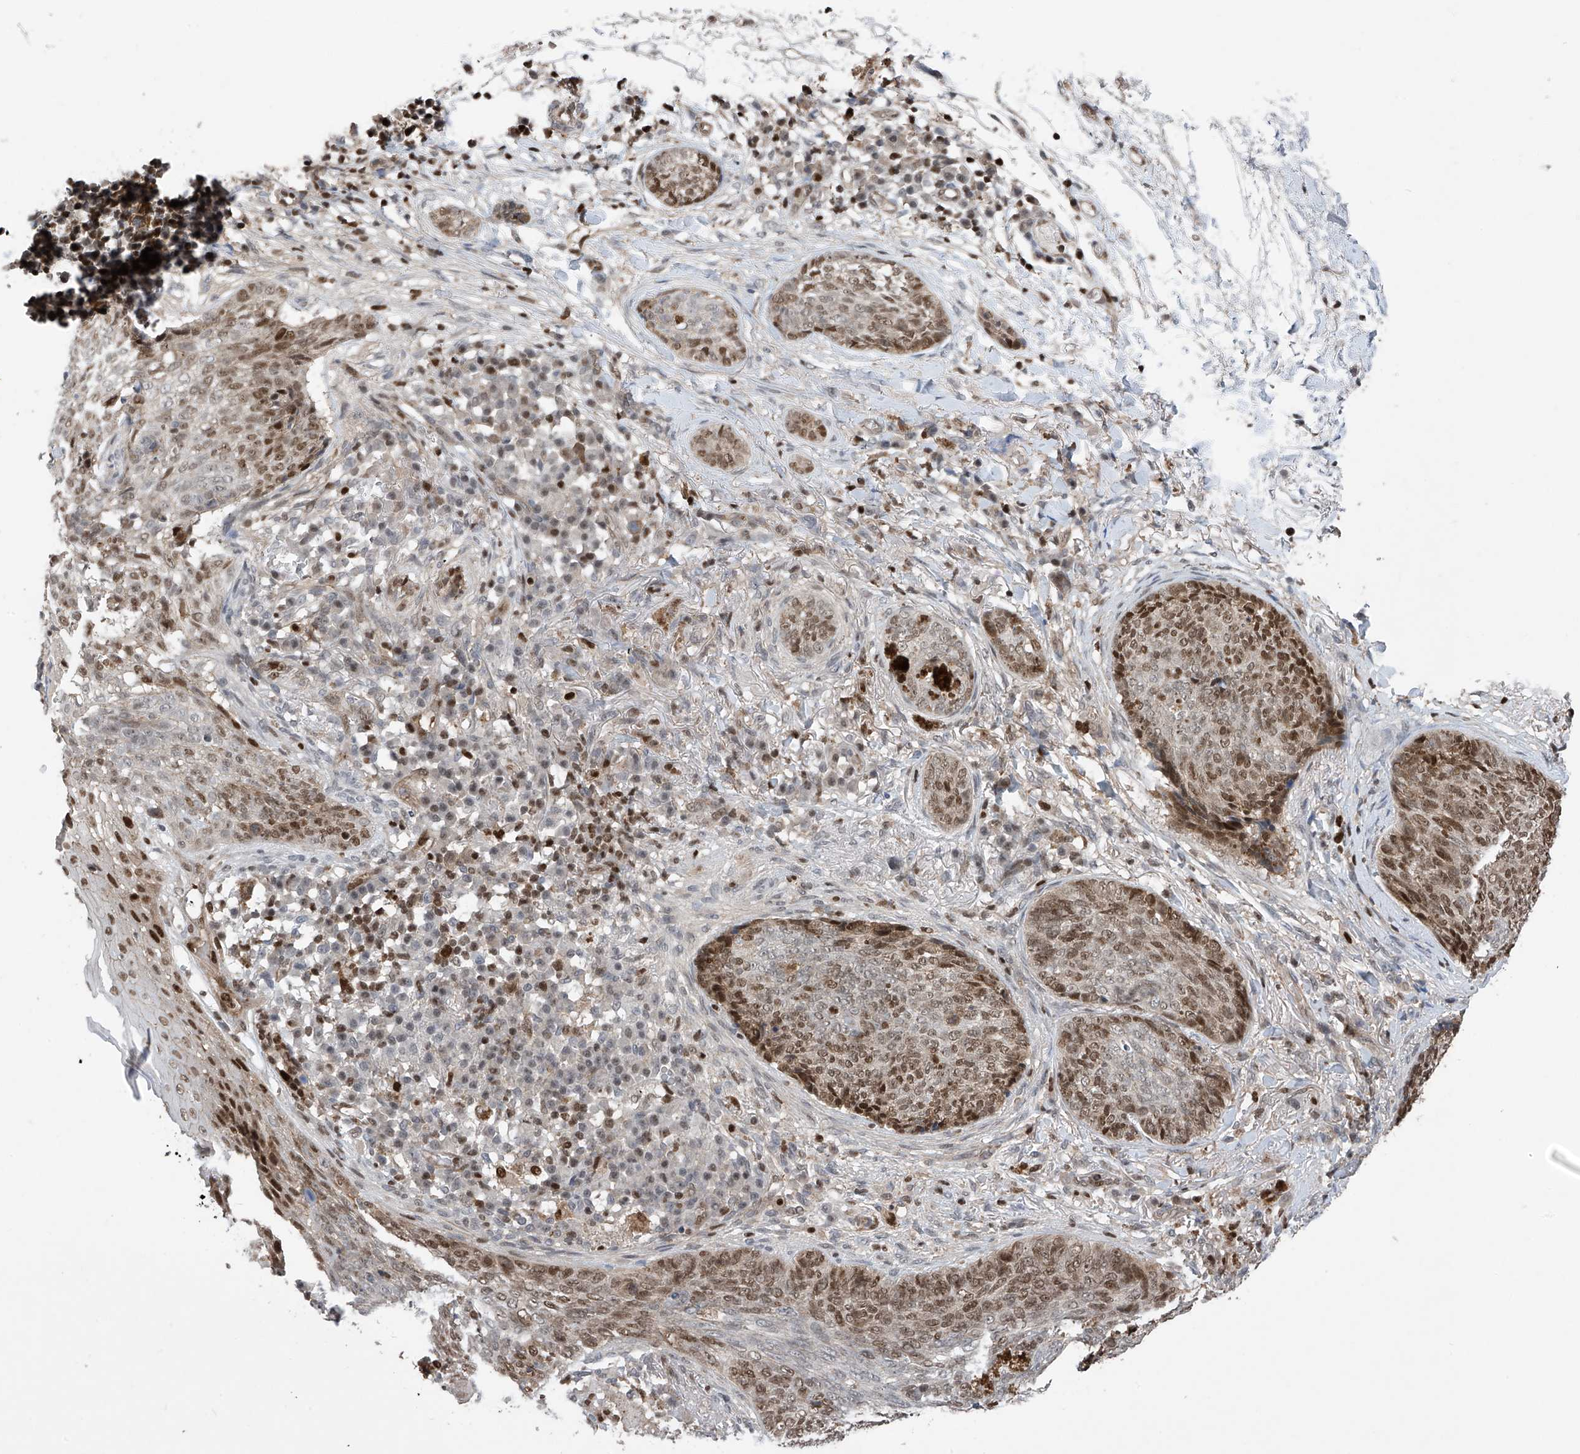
{"staining": {"intensity": "moderate", "quantity": "25%-75%", "location": "nuclear"}, "tissue": "skin cancer", "cell_type": "Tumor cells", "image_type": "cancer", "snomed": [{"axis": "morphology", "description": "Basal cell carcinoma"}, {"axis": "topography", "description": "Skin"}], "caption": "High-power microscopy captured an immunohistochemistry histopathology image of basal cell carcinoma (skin), revealing moderate nuclear staining in about 25%-75% of tumor cells.", "gene": "DNAJC9", "patient": {"sex": "male", "age": 85}}